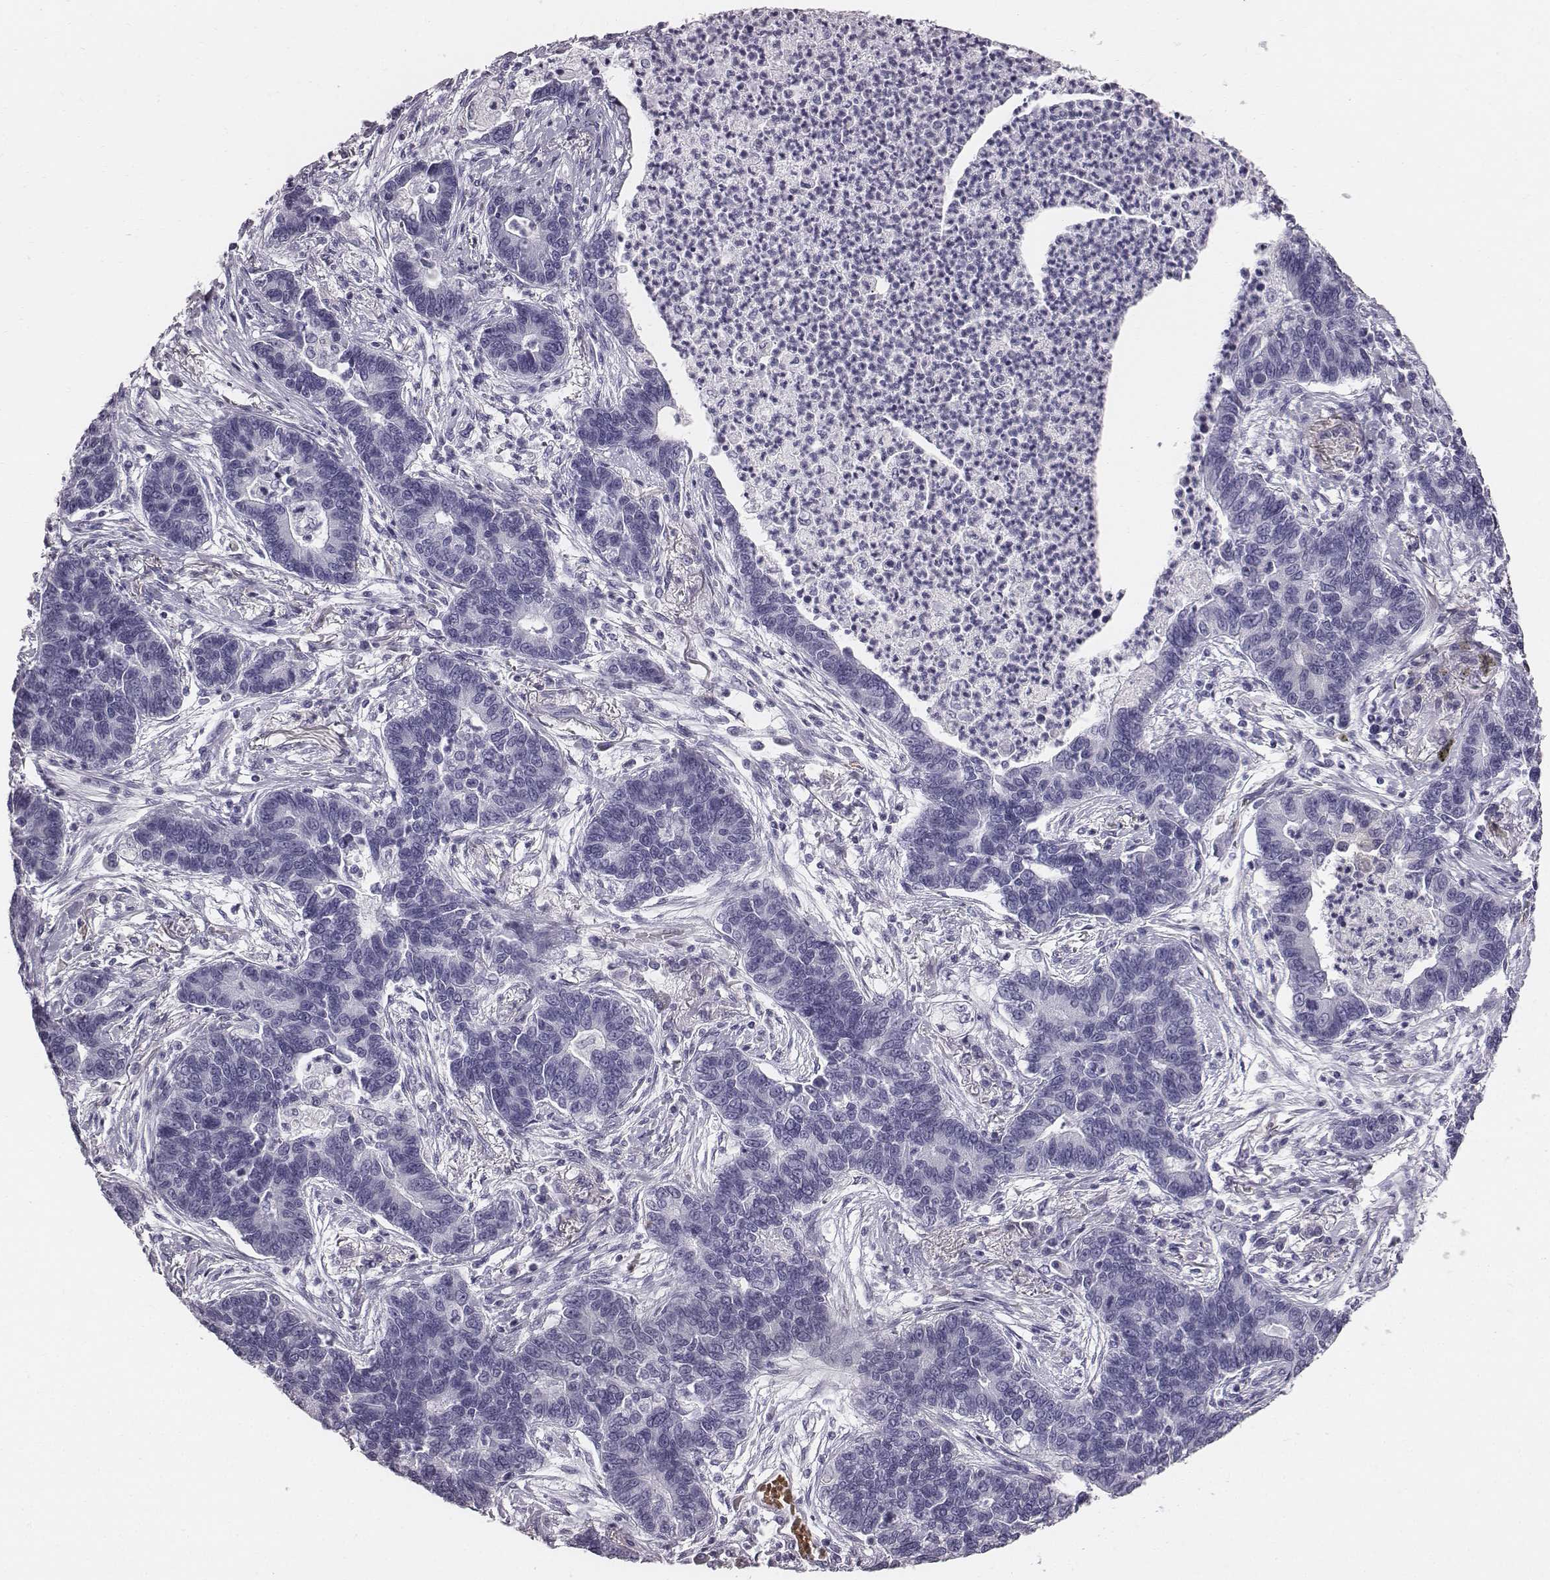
{"staining": {"intensity": "negative", "quantity": "none", "location": "none"}, "tissue": "lung cancer", "cell_type": "Tumor cells", "image_type": "cancer", "snomed": [{"axis": "morphology", "description": "Adenocarcinoma, NOS"}, {"axis": "topography", "description": "Lung"}], "caption": "This is an immunohistochemistry (IHC) micrograph of lung cancer. There is no positivity in tumor cells.", "gene": "HBZ", "patient": {"sex": "female", "age": 57}}